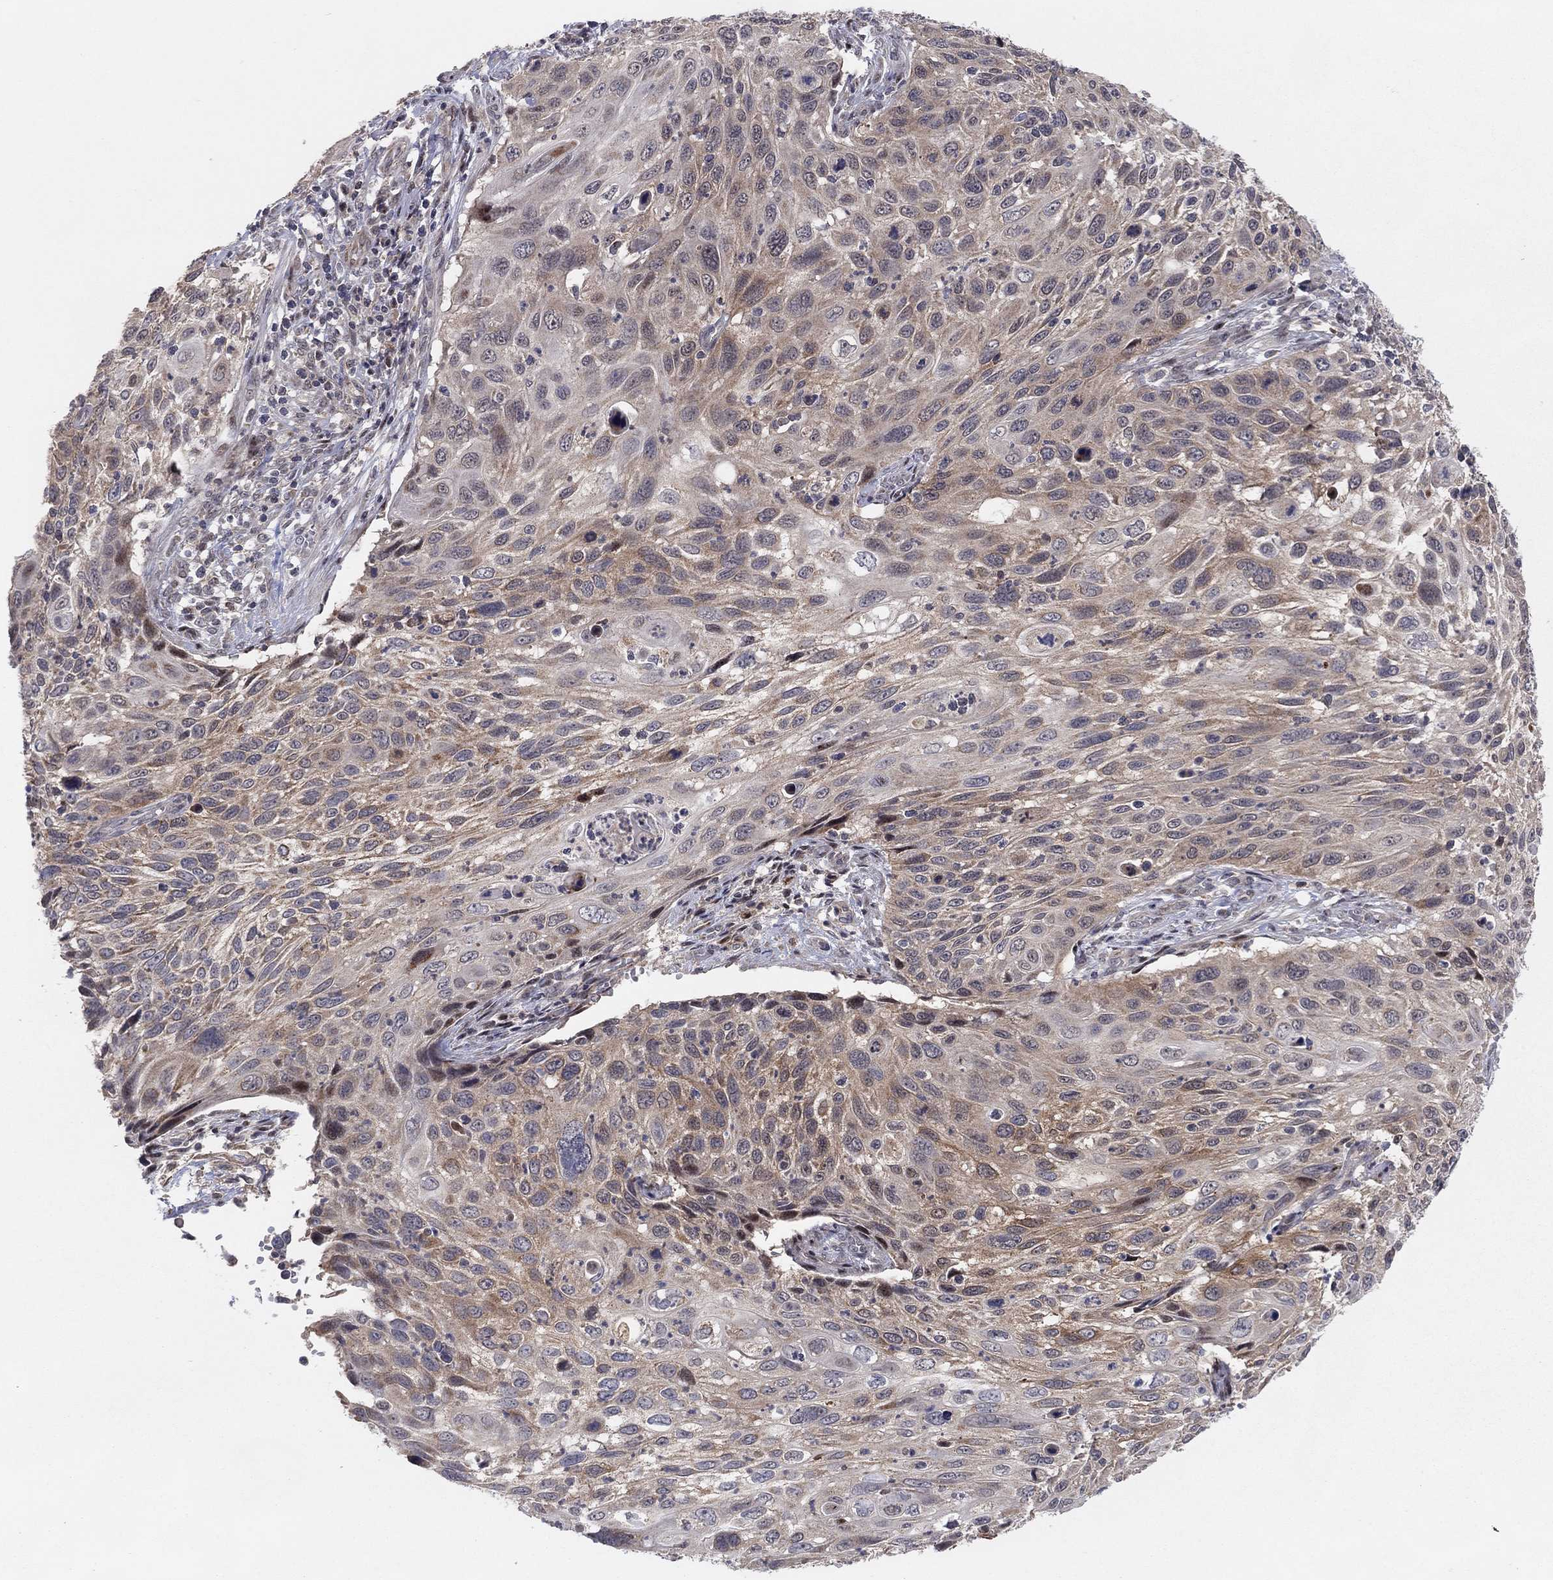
{"staining": {"intensity": "weak", "quantity": "25%-75%", "location": "cytoplasmic/membranous"}, "tissue": "cervical cancer", "cell_type": "Tumor cells", "image_type": "cancer", "snomed": [{"axis": "morphology", "description": "Squamous cell carcinoma, NOS"}, {"axis": "topography", "description": "Cervix"}], "caption": "An IHC image of tumor tissue is shown. Protein staining in brown highlights weak cytoplasmic/membranous positivity in cervical cancer (squamous cell carcinoma) within tumor cells.", "gene": "ZNF395", "patient": {"sex": "female", "age": 70}}